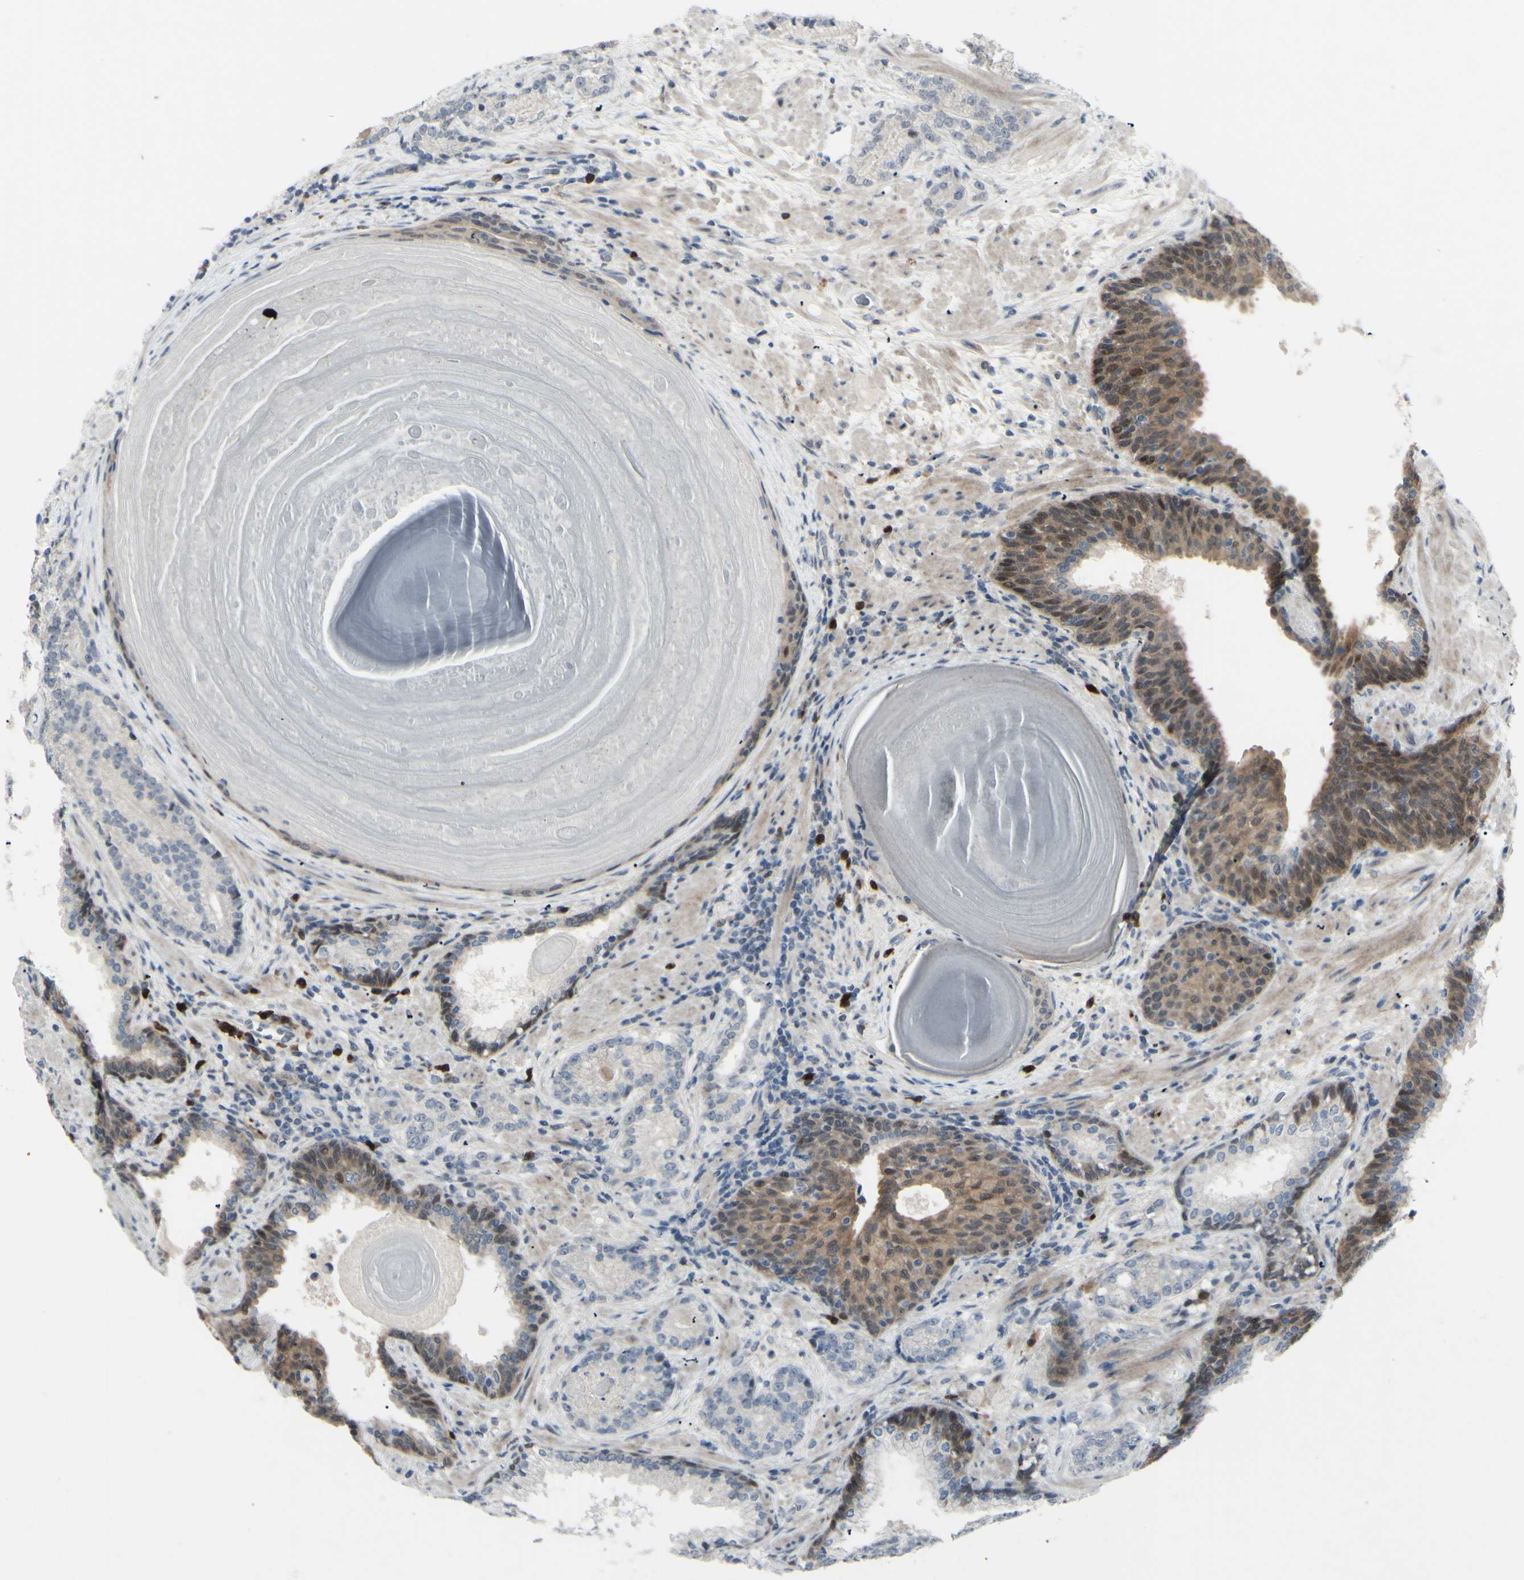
{"staining": {"intensity": "moderate", "quantity": "25%-75%", "location": "cytoplasmic/membranous"}, "tissue": "prostate cancer", "cell_type": "Tumor cells", "image_type": "cancer", "snomed": [{"axis": "morphology", "description": "Adenocarcinoma, High grade"}, {"axis": "topography", "description": "Prostate"}], "caption": "Immunohistochemical staining of prostate high-grade adenocarcinoma reveals medium levels of moderate cytoplasmic/membranous expression in about 25%-75% of tumor cells. (Brightfield microscopy of DAB IHC at high magnification).", "gene": "ETNK1", "patient": {"sex": "male", "age": 61}}